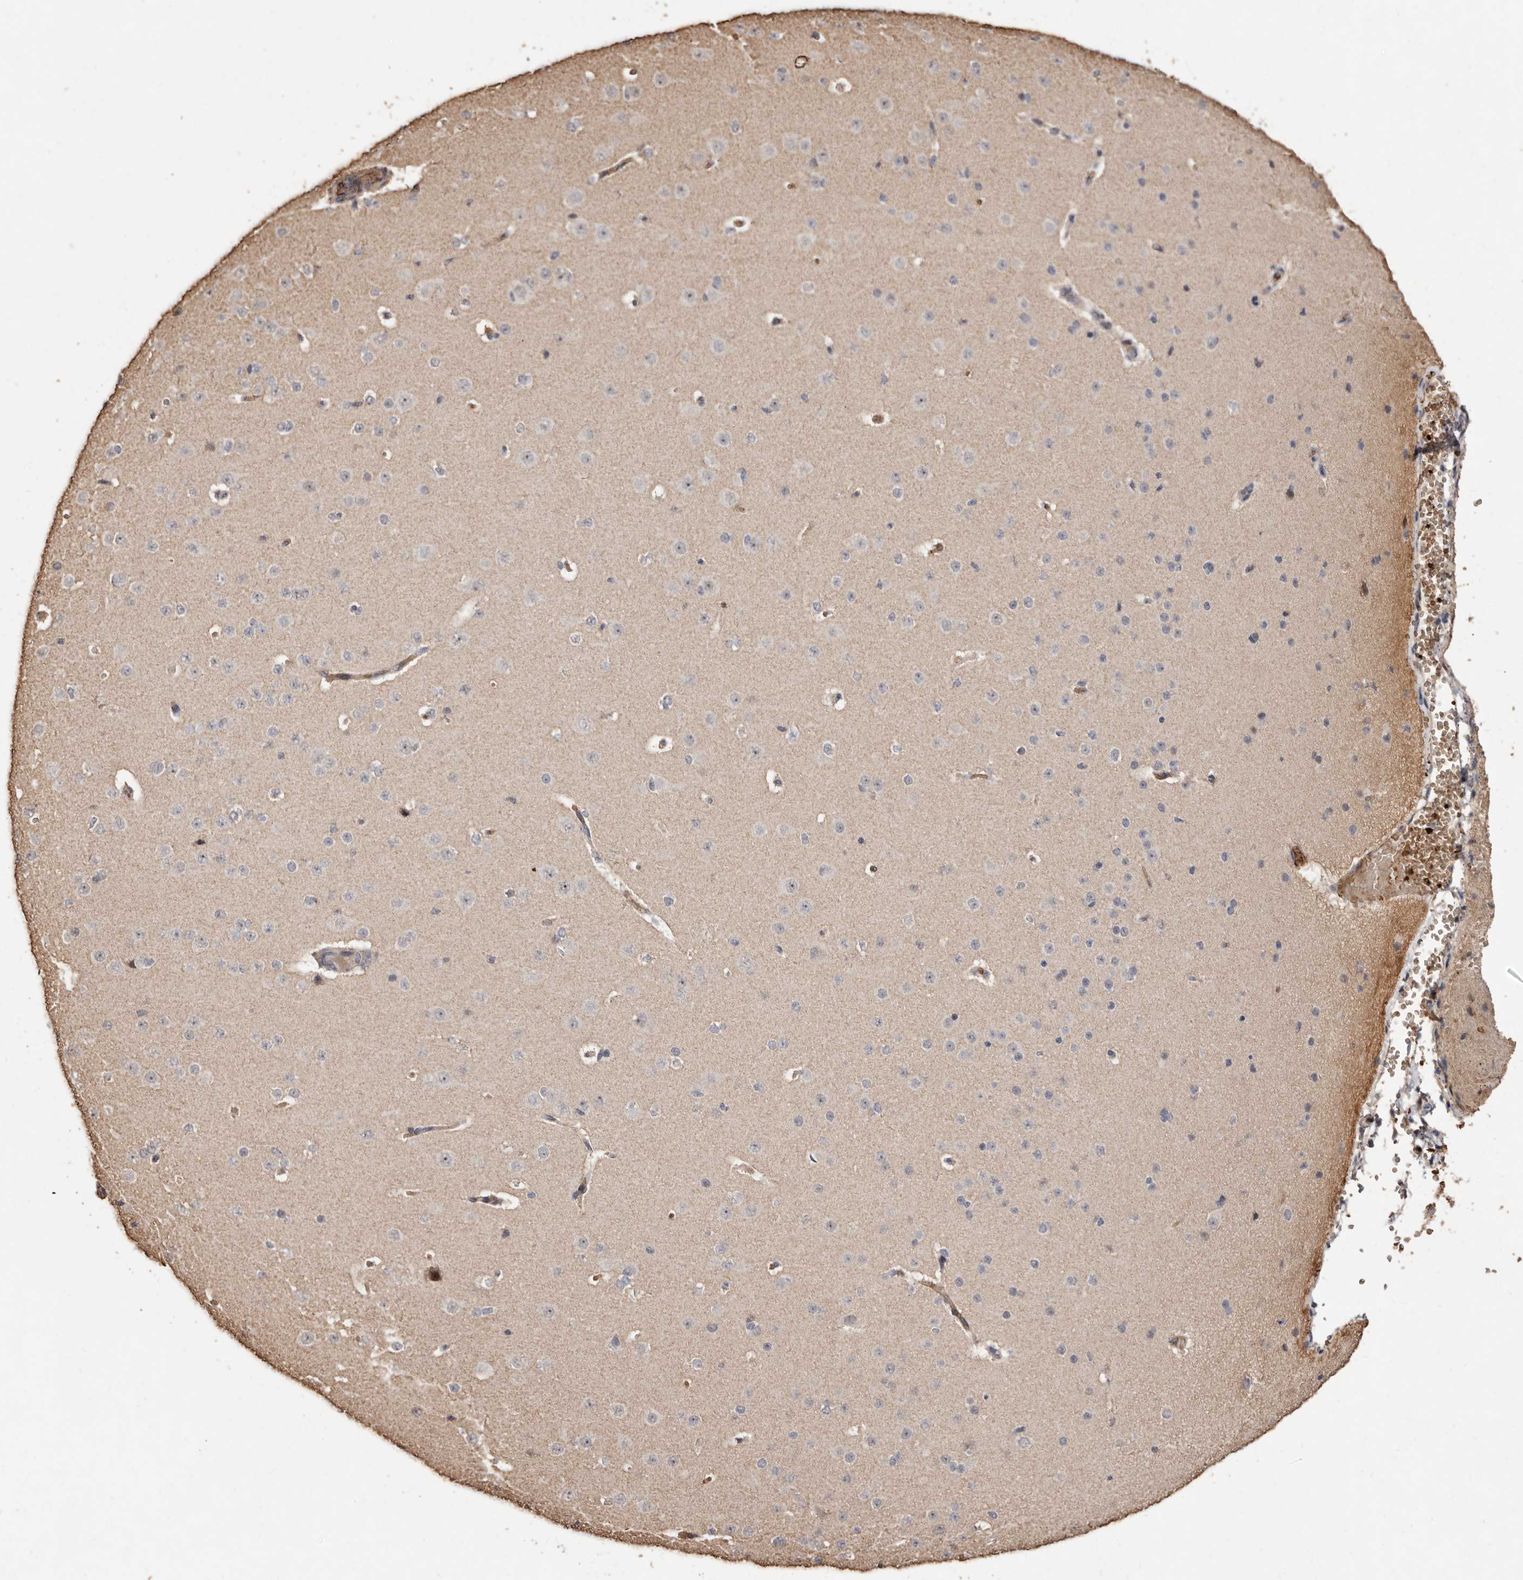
{"staining": {"intensity": "weak", "quantity": ">75%", "location": "cytoplasmic/membranous"}, "tissue": "cerebral cortex", "cell_type": "Endothelial cells", "image_type": "normal", "snomed": [{"axis": "morphology", "description": "Normal tissue, NOS"}, {"axis": "morphology", "description": "Developmental malformation"}, {"axis": "topography", "description": "Cerebral cortex"}], "caption": "Endothelial cells display low levels of weak cytoplasmic/membranous staining in approximately >75% of cells in benign human cerebral cortex. (brown staining indicates protein expression, while blue staining denotes nuclei).", "gene": "GRAMD2A", "patient": {"sex": "female", "age": 30}}